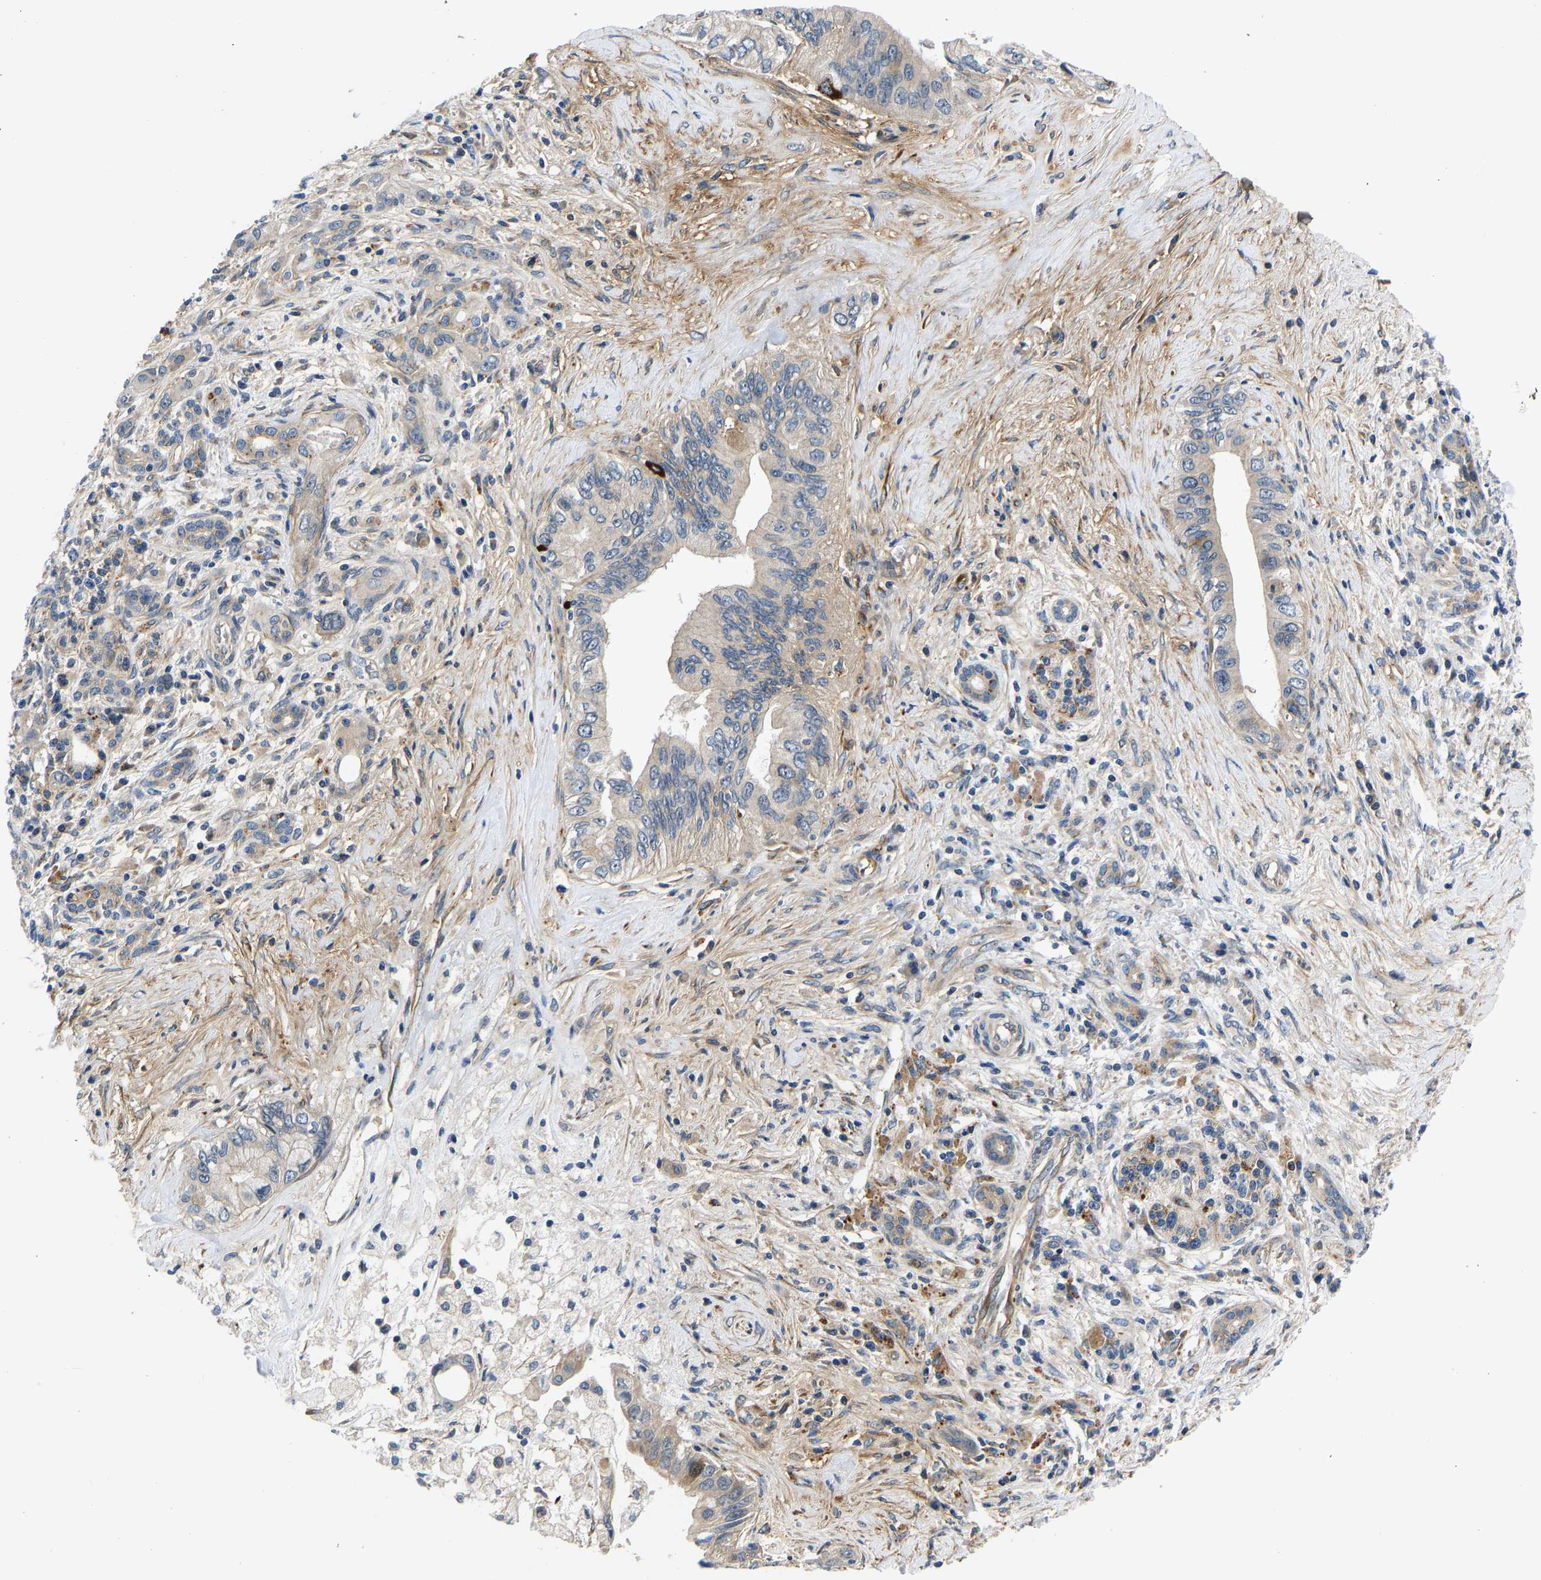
{"staining": {"intensity": "weak", "quantity": "25%-75%", "location": "cytoplasmic/membranous"}, "tissue": "pancreatic cancer", "cell_type": "Tumor cells", "image_type": "cancer", "snomed": [{"axis": "morphology", "description": "Adenocarcinoma, NOS"}, {"axis": "topography", "description": "Pancreas"}], "caption": "Adenocarcinoma (pancreatic) was stained to show a protein in brown. There is low levels of weak cytoplasmic/membranous expression in about 25%-75% of tumor cells. Using DAB (3,3'-diaminobenzidine) (brown) and hematoxylin (blue) stains, captured at high magnification using brightfield microscopy.", "gene": "RESF1", "patient": {"sex": "female", "age": 73}}